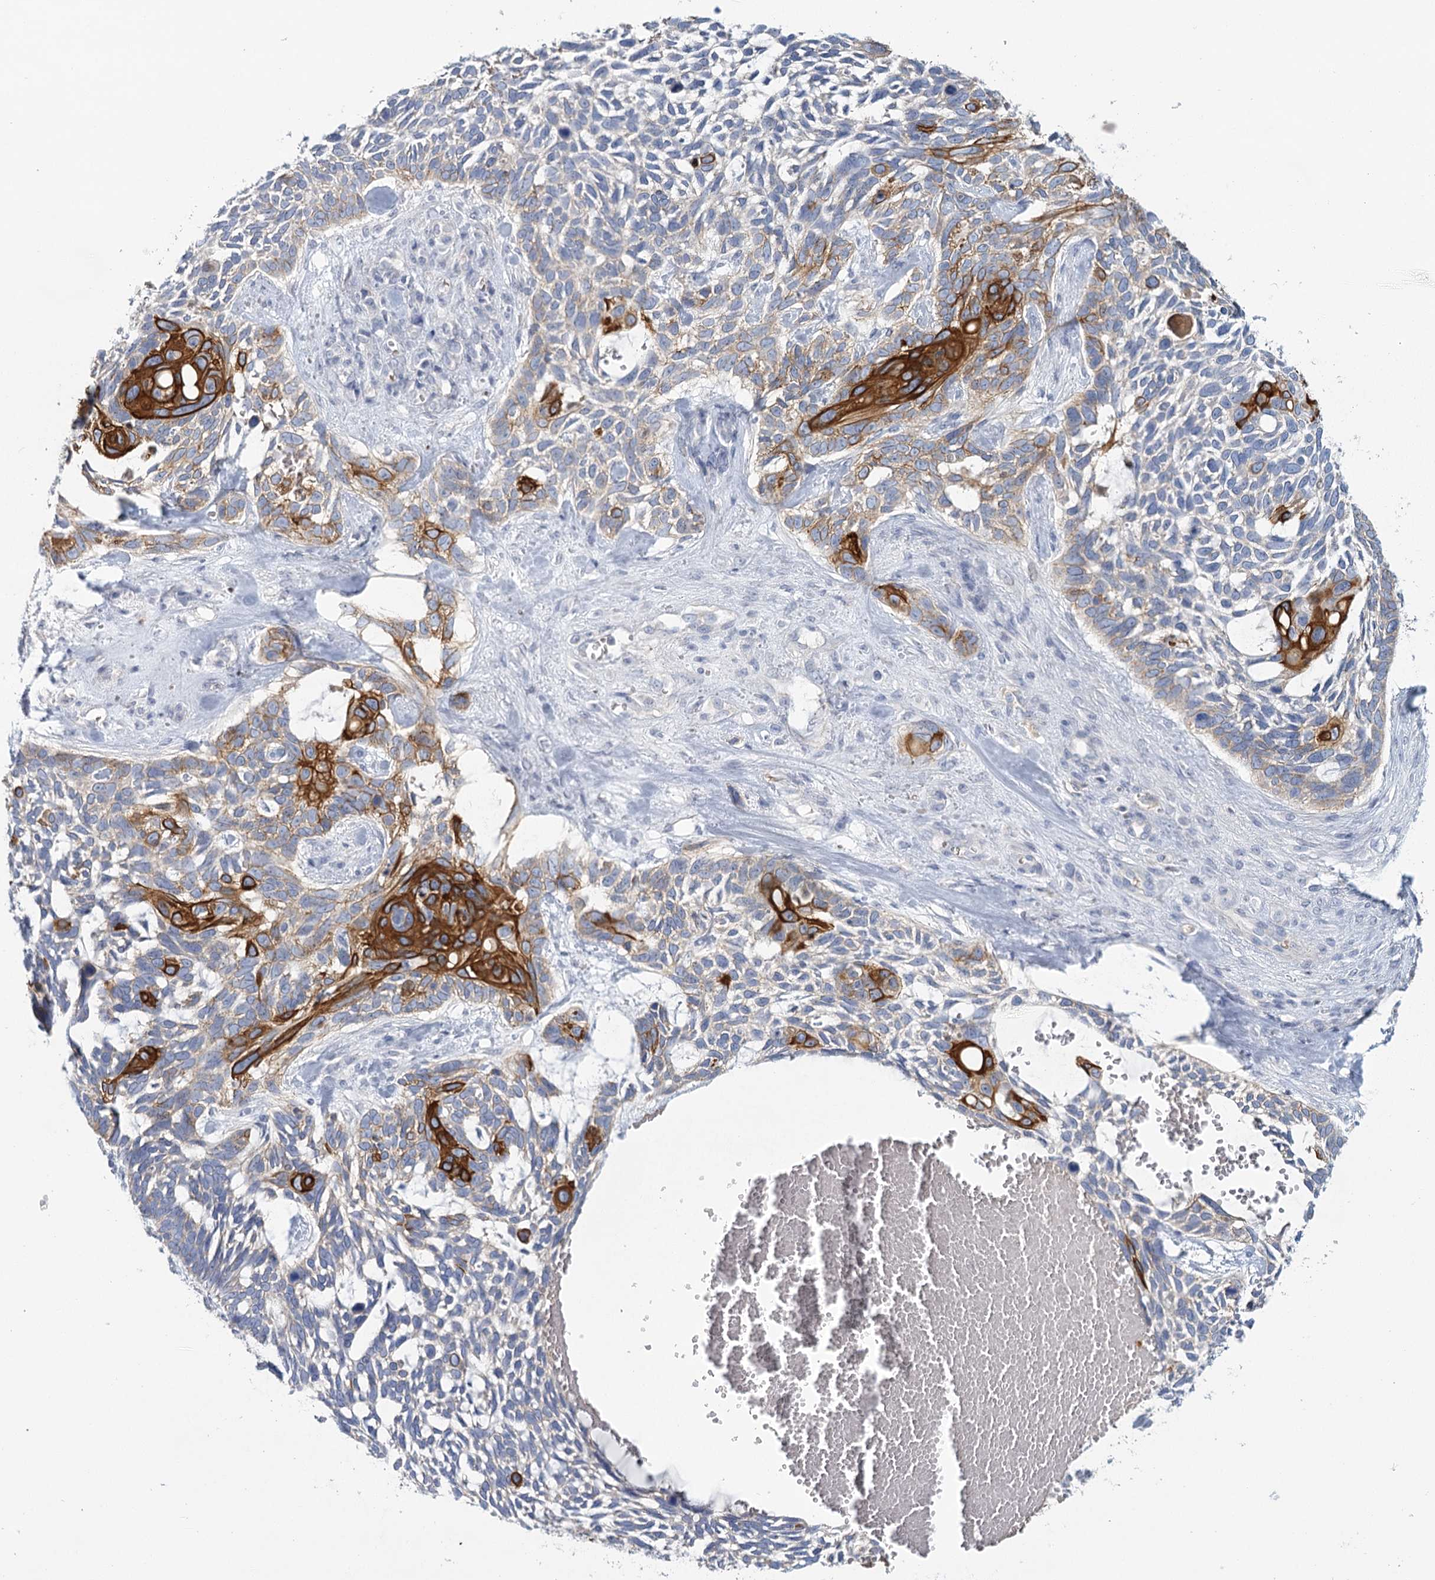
{"staining": {"intensity": "strong", "quantity": "<25%", "location": "cytoplasmic/membranous"}, "tissue": "skin cancer", "cell_type": "Tumor cells", "image_type": "cancer", "snomed": [{"axis": "morphology", "description": "Basal cell carcinoma"}, {"axis": "topography", "description": "Skin"}], "caption": "This is a photomicrograph of immunohistochemistry staining of skin cancer (basal cell carcinoma), which shows strong positivity in the cytoplasmic/membranous of tumor cells.", "gene": "IGSF3", "patient": {"sex": "male", "age": 88}}